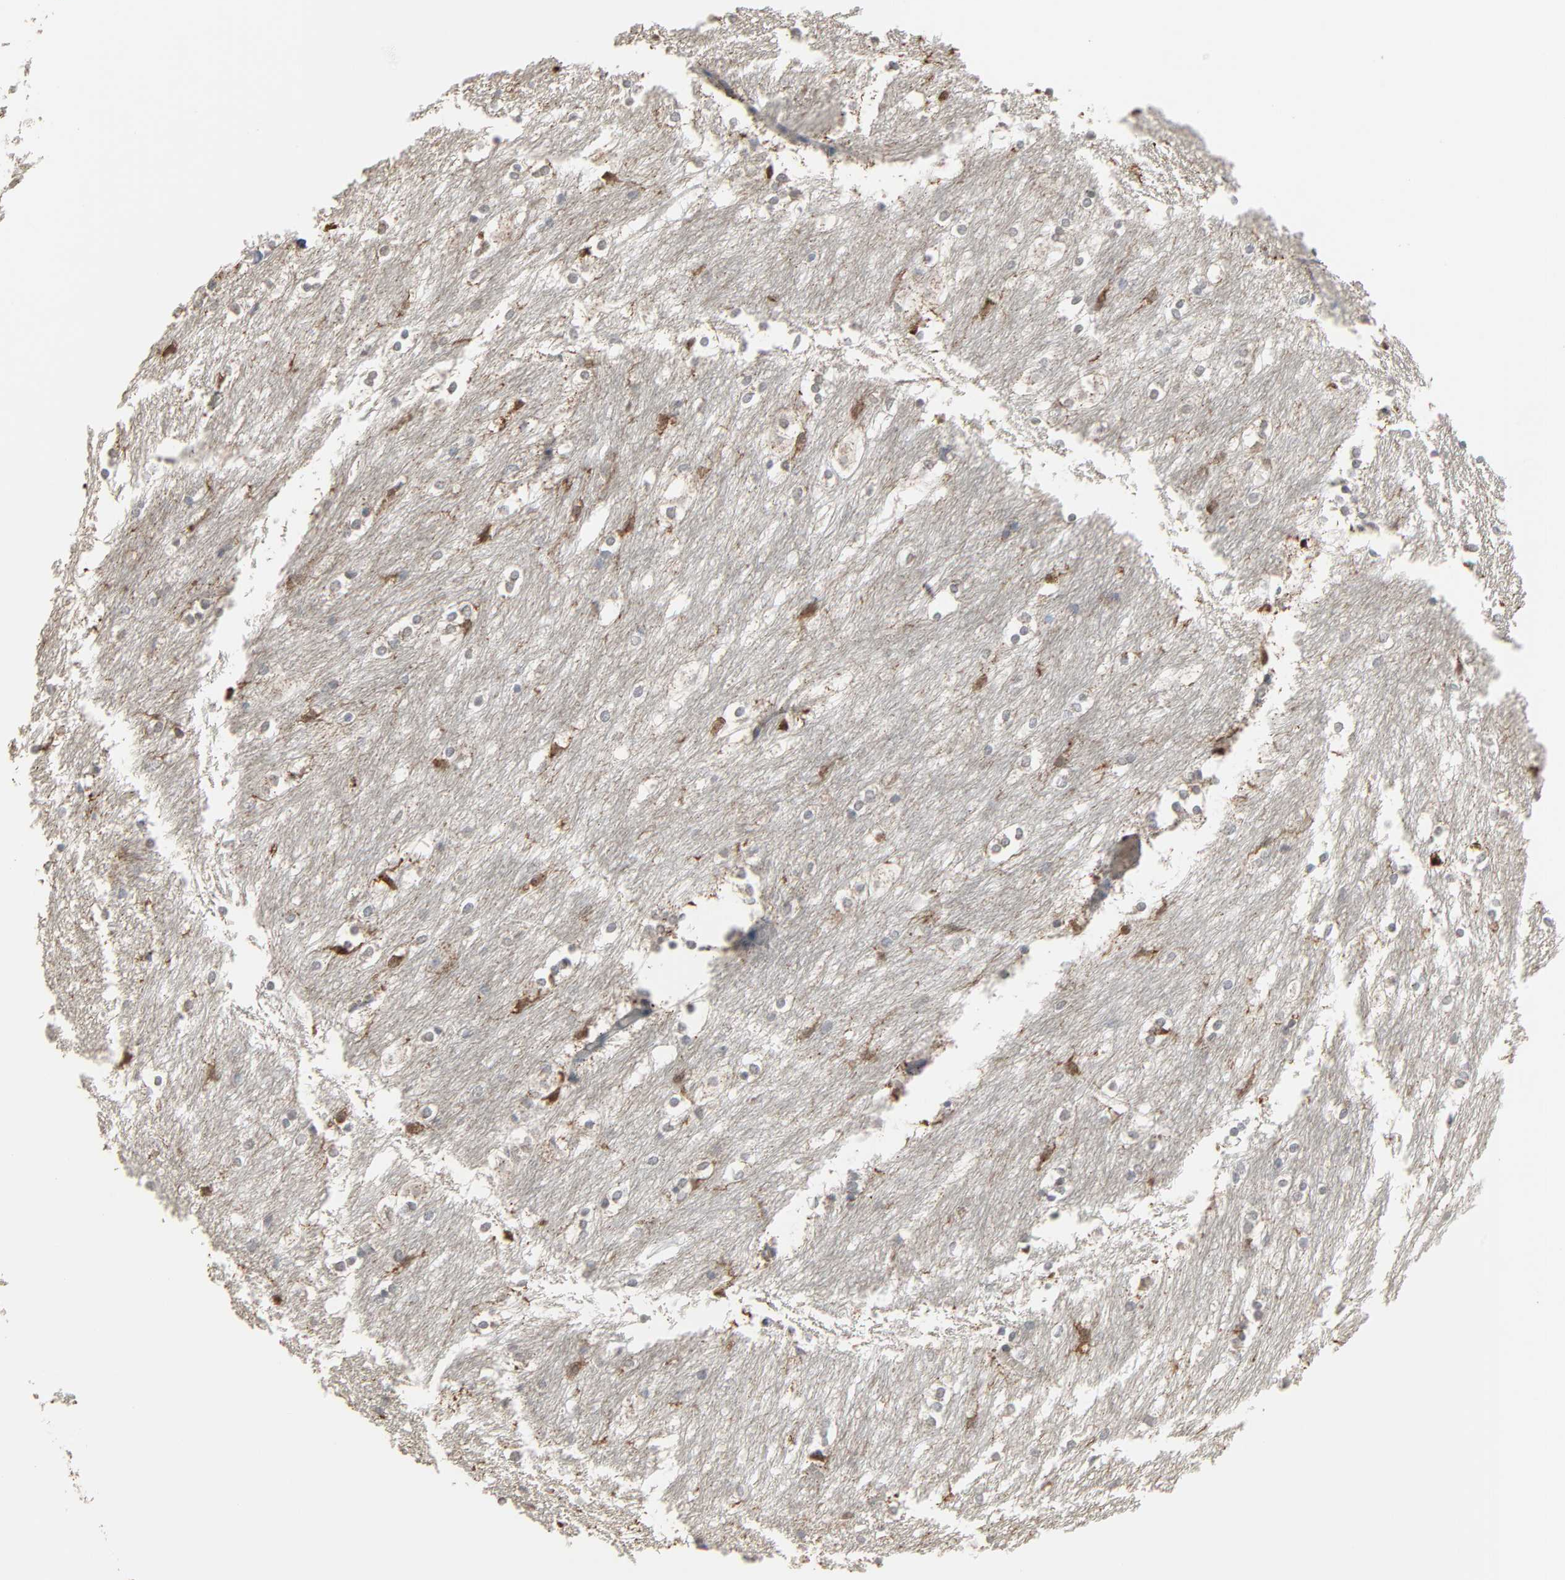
{"staining": {"intensity": "negative", "quantity": "none", "location": "none"}, "tissue": "caudate", "cell_type": "Glial cells", "image_type": "normal", "snomed": [{"axis": "morphology", "description": "Normal tissue, NOS"}, {"axis": "topography", "description": "Lateral ventricle wall"}], "caption": "An image of caudate stained for a protein displays no brown staining in glial cells.", "gene": "DOCK8", "patient": {"sex": "female", "age": 19}}